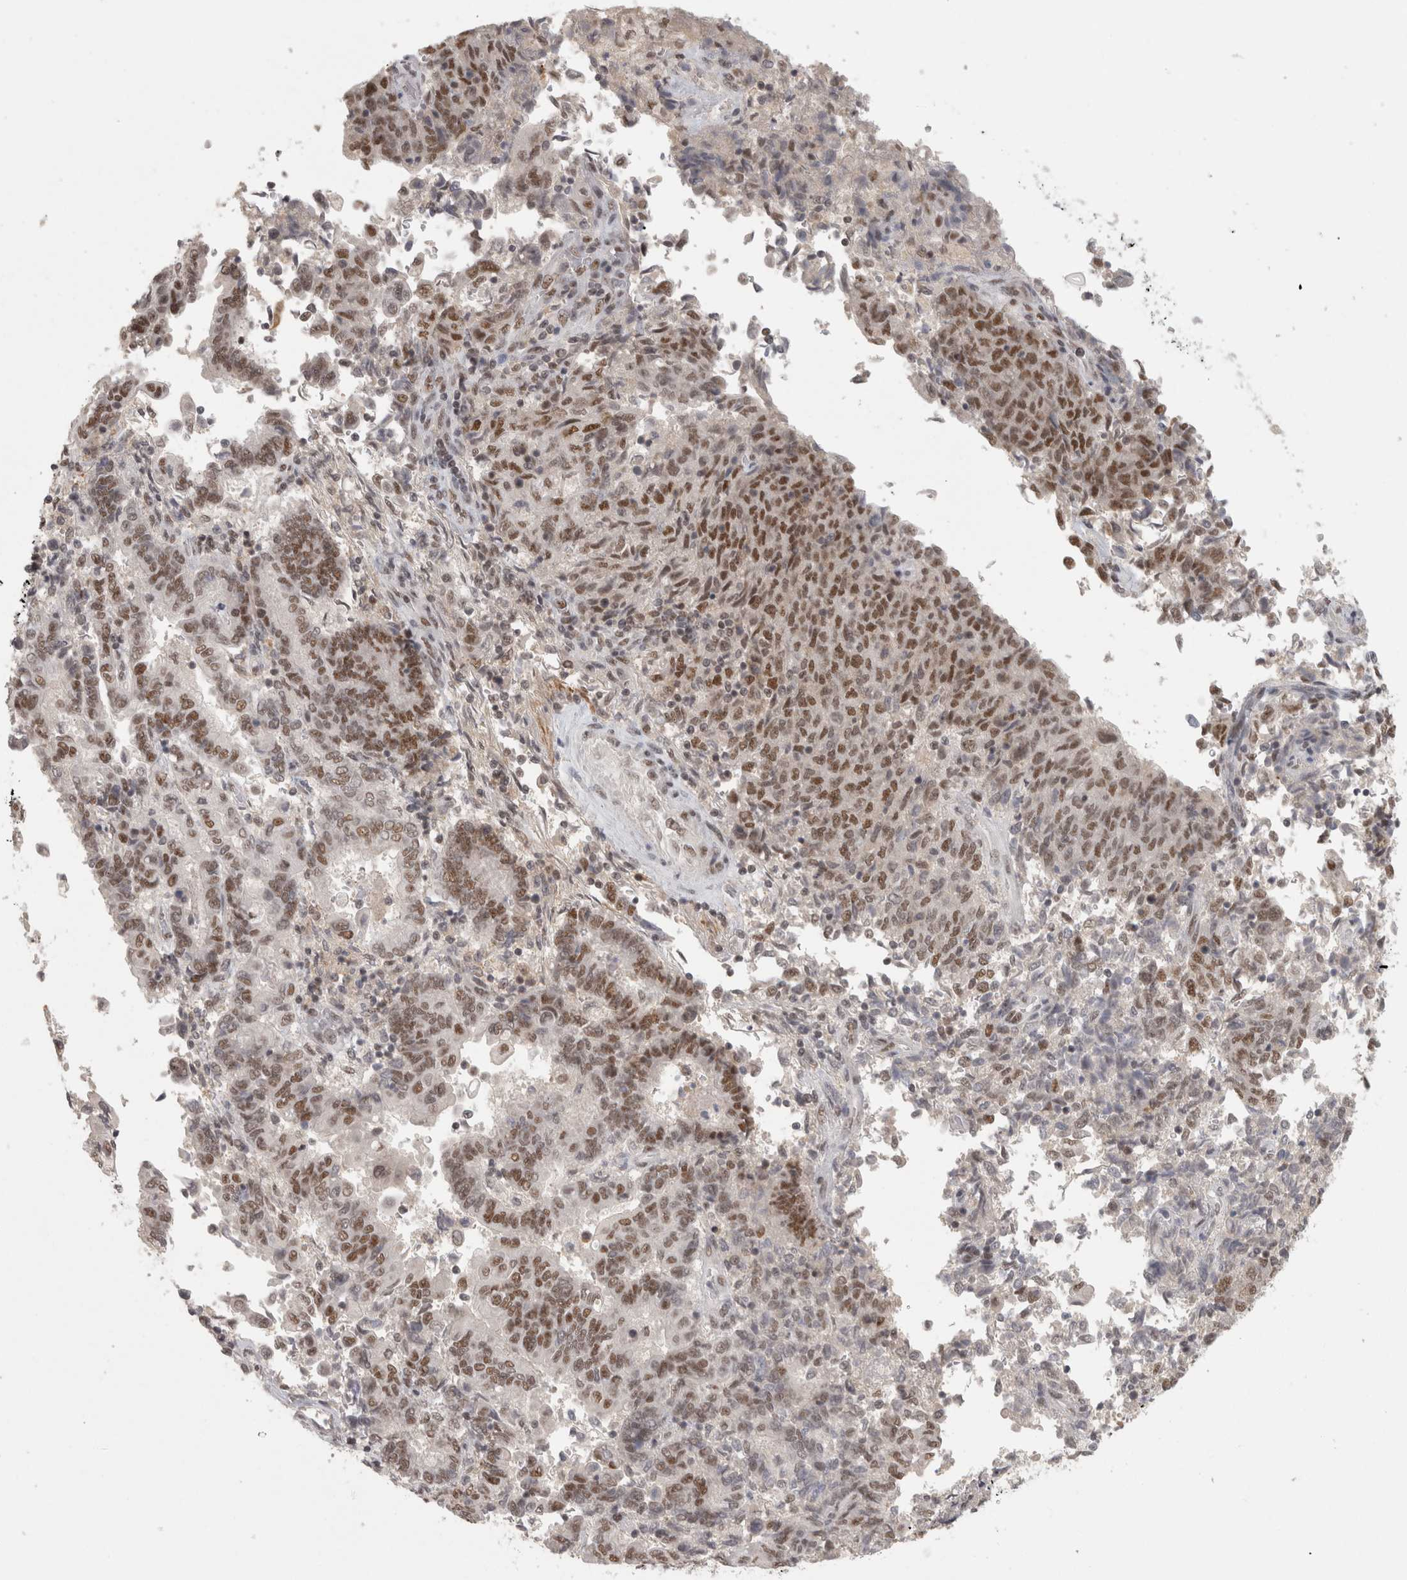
{"staining": {"intensity": "moderate", "quantity": ">75%", "location": "nuclear"}, "tissue": "endometrial cancer", "cell_type": "Tumor cells", "image_type": "cancer", "snomed": [{"axis": "morphology", "description": "Adenocarcinoma, NOS"}, {"axis": "topography", "description": "Endometrium"}], "caption": "Immunohistochemistry (IHC) staining of adenocarcinoma (endometrial), which exhibits medium levels of moderate nuclear positivity in approximately >75% of tumor cells indicating moderate nuclear protein positivity. The staining was performed using DAB (3,3'-diaminobenzidine) (brown) for protein detection and nuclei were counterstained in hematoxylin (blue).", "gene": "ZNF830", "patient": {"sex": "female", "age": 80}}